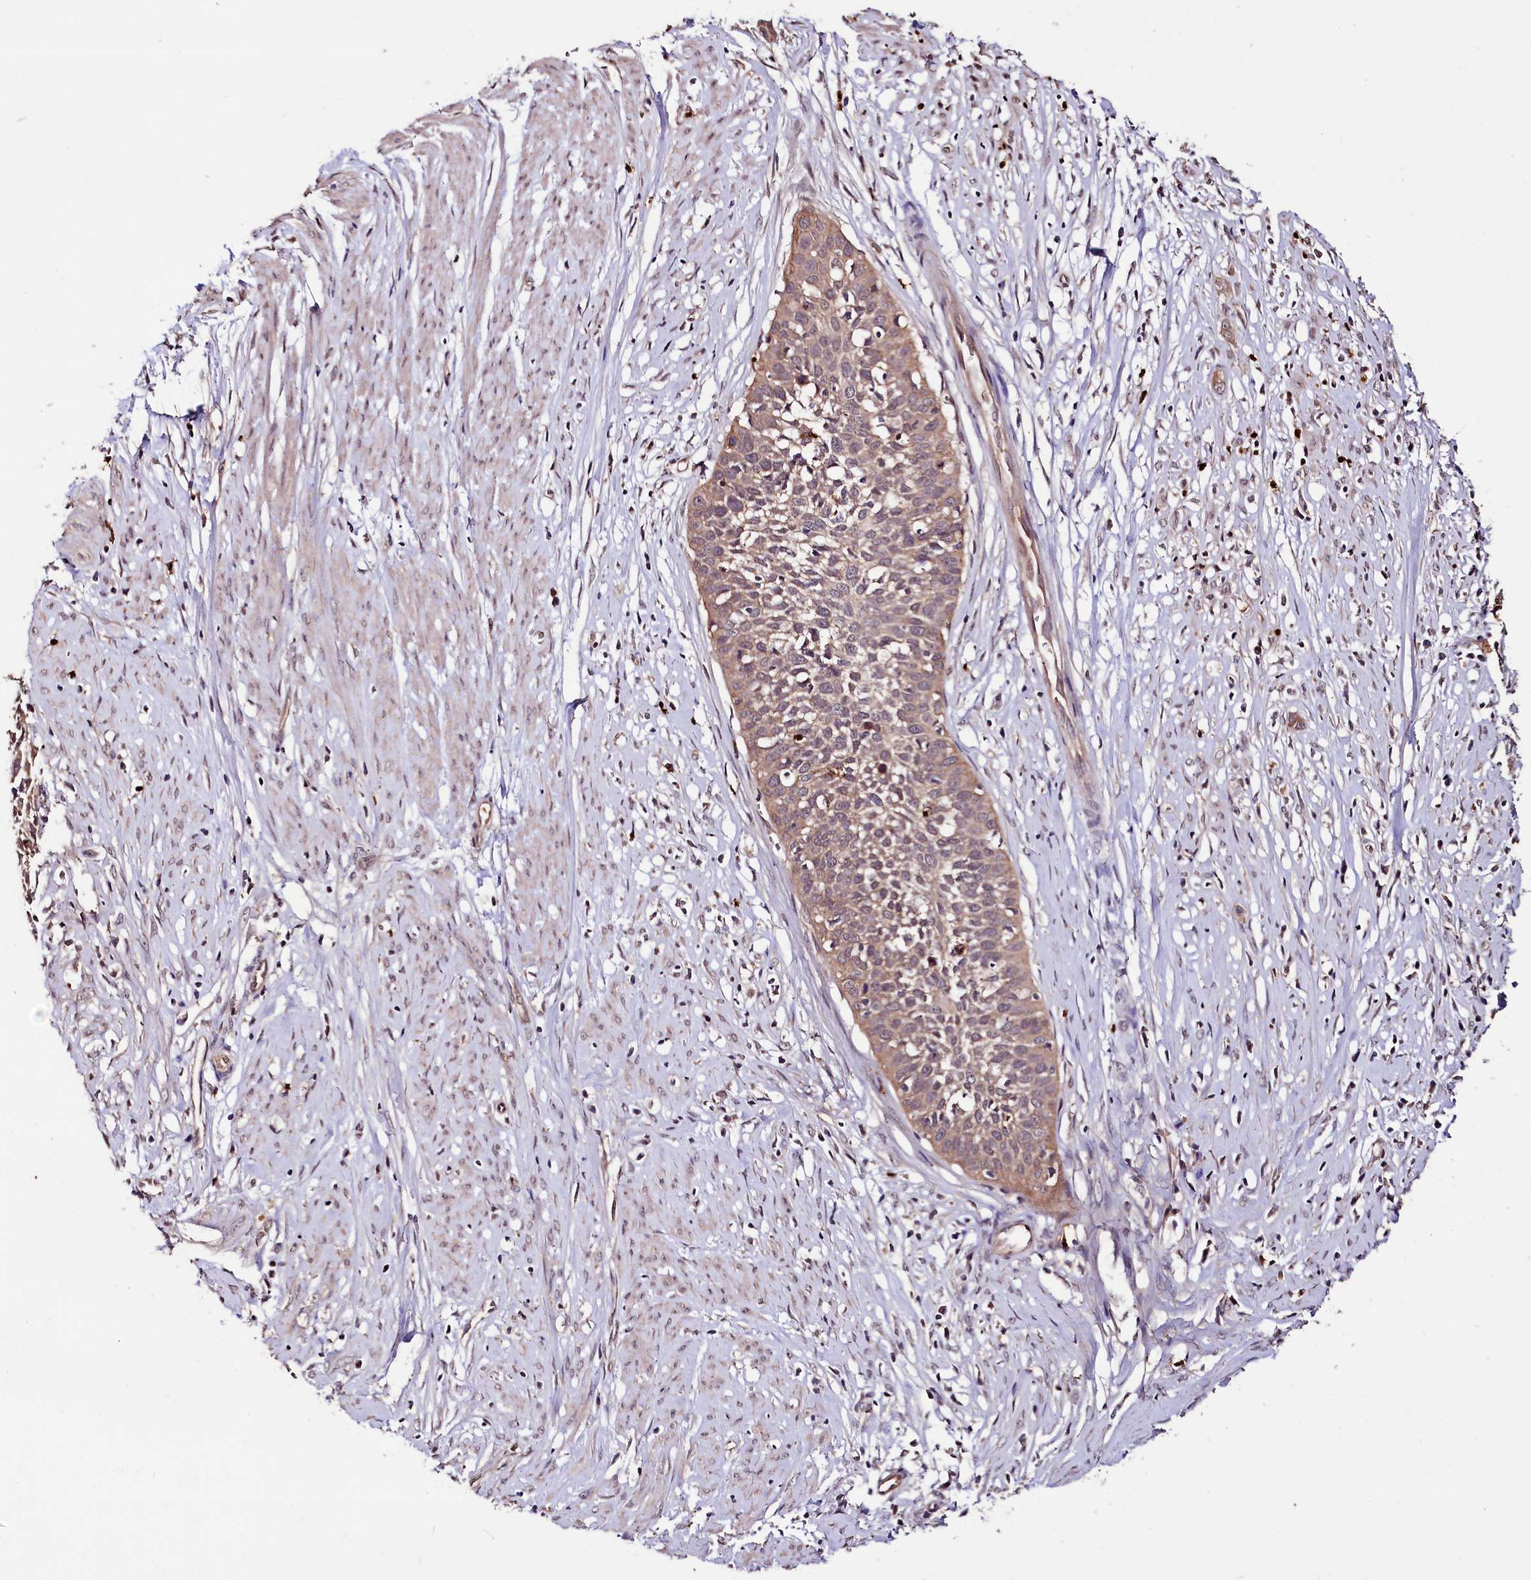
{"staining": {"intensity": "weak", "quantity": ">75%", "location": "cytoplasmic/membranous"}, "tissue": "cervical cancer", "cell_type": "Tumor cells", "image_type": "cancer", "snomed": [{"axis": "morphology", "description": "Squamous cell carcinoma, NOS"}, {"axis": "topography", "description": "Cervix"}], "caption": "A brown stain shows weak cytoplasmic/membranous positivity of a protein in cervical cancer (squamous cell carcinoma) tumor cells.", "gene": "KLRB1", "patient": {"sex": "female", "age": 34}}